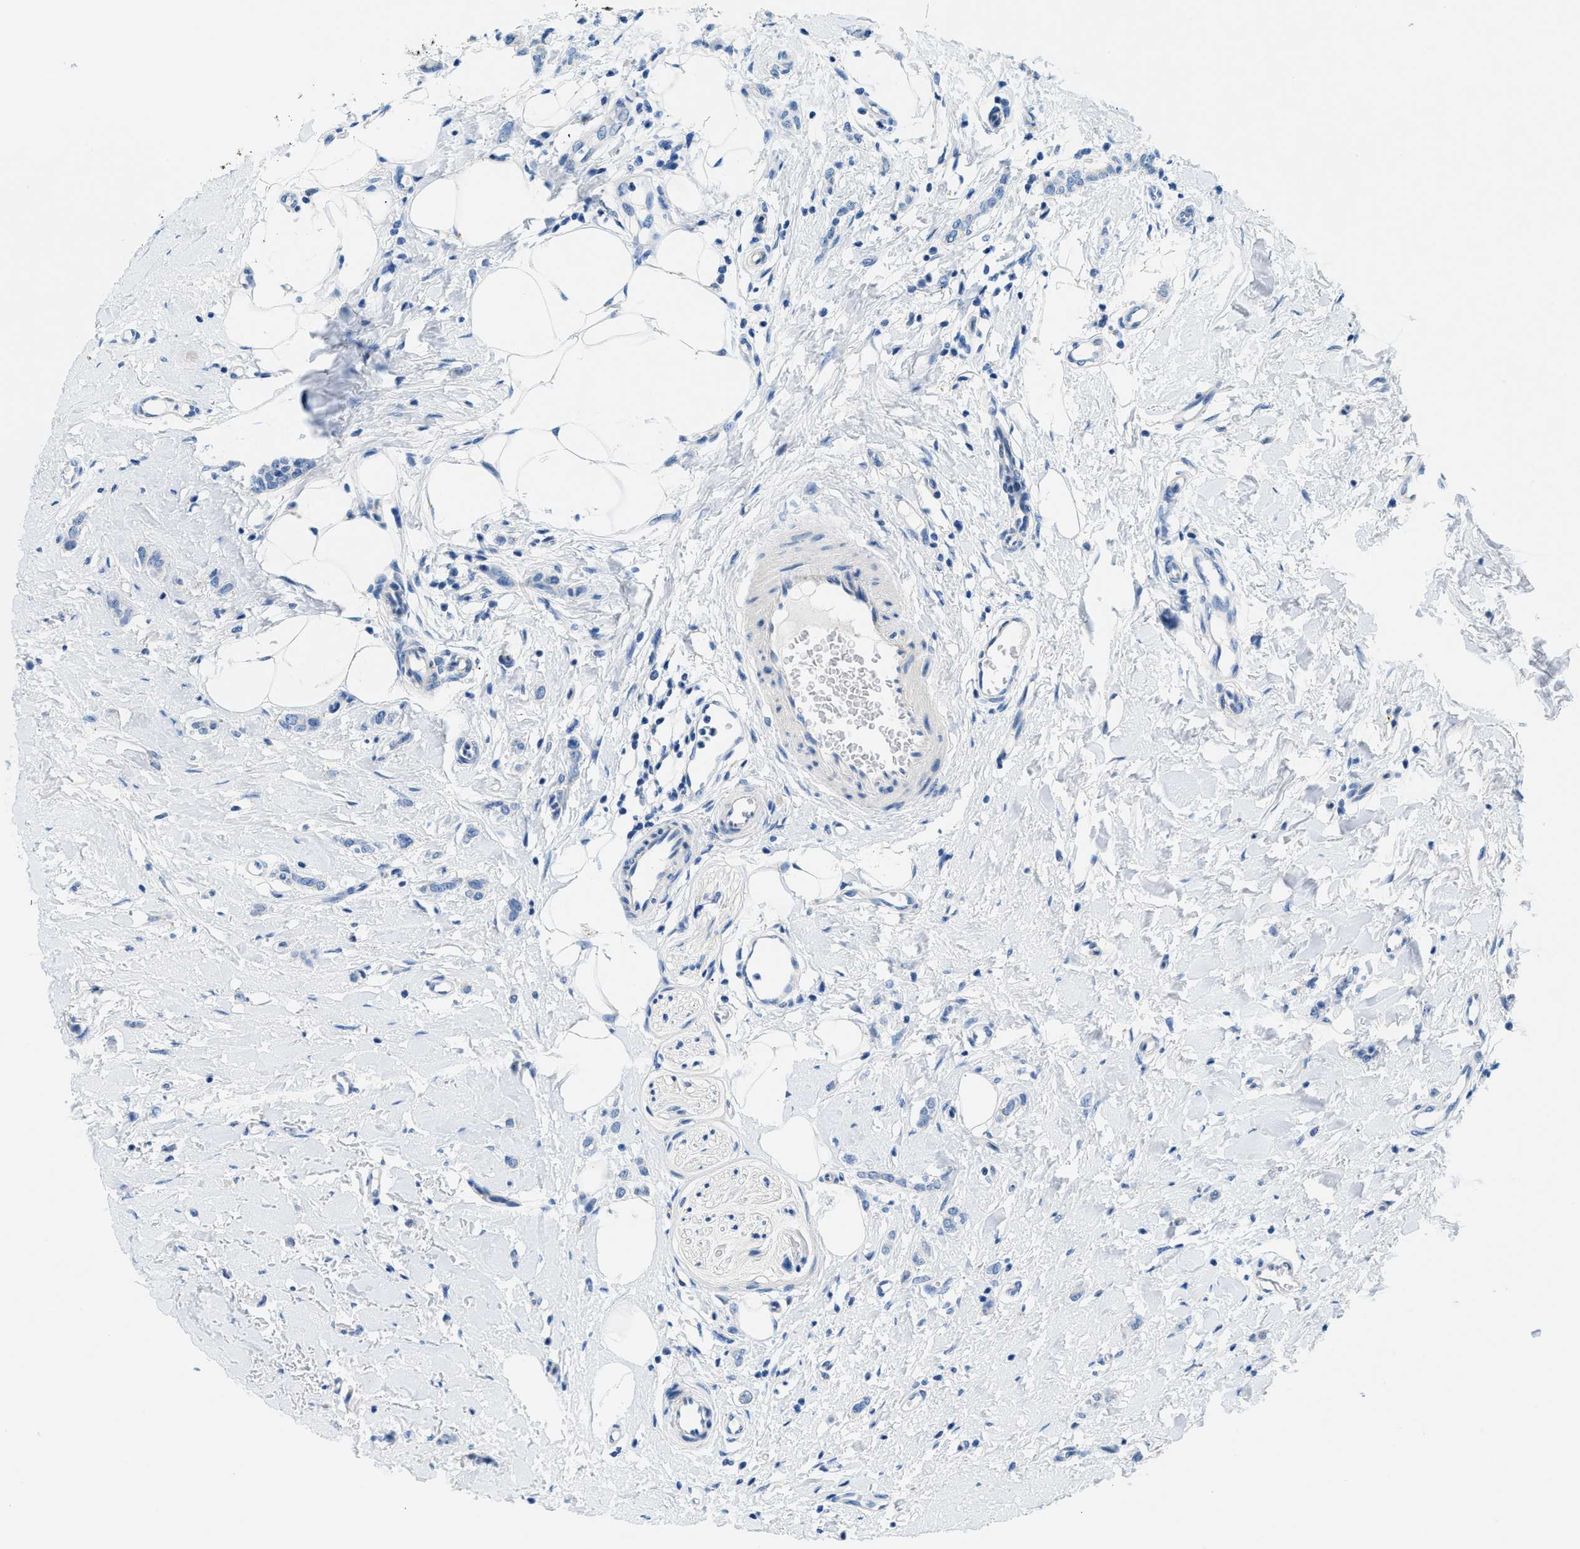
{"staining": {"intensity": "negative", "quantity": "none", "location": "none"}, "tissue": "breast cancer", "cell_type": "Tumor cells", "image_type": "cancer", "snomed": [{"axis": "morphology", "description": "Lobular carcinoma"}, {"axis": "topography", "description": "Skin"}, {"axis": "topography", "description": "Breast"}], "caption": "Tumor cells are negative for brown protein staining in breast cancer.", "gene": "FDCSP", "patient": {"sex": "female", "age": 46}}